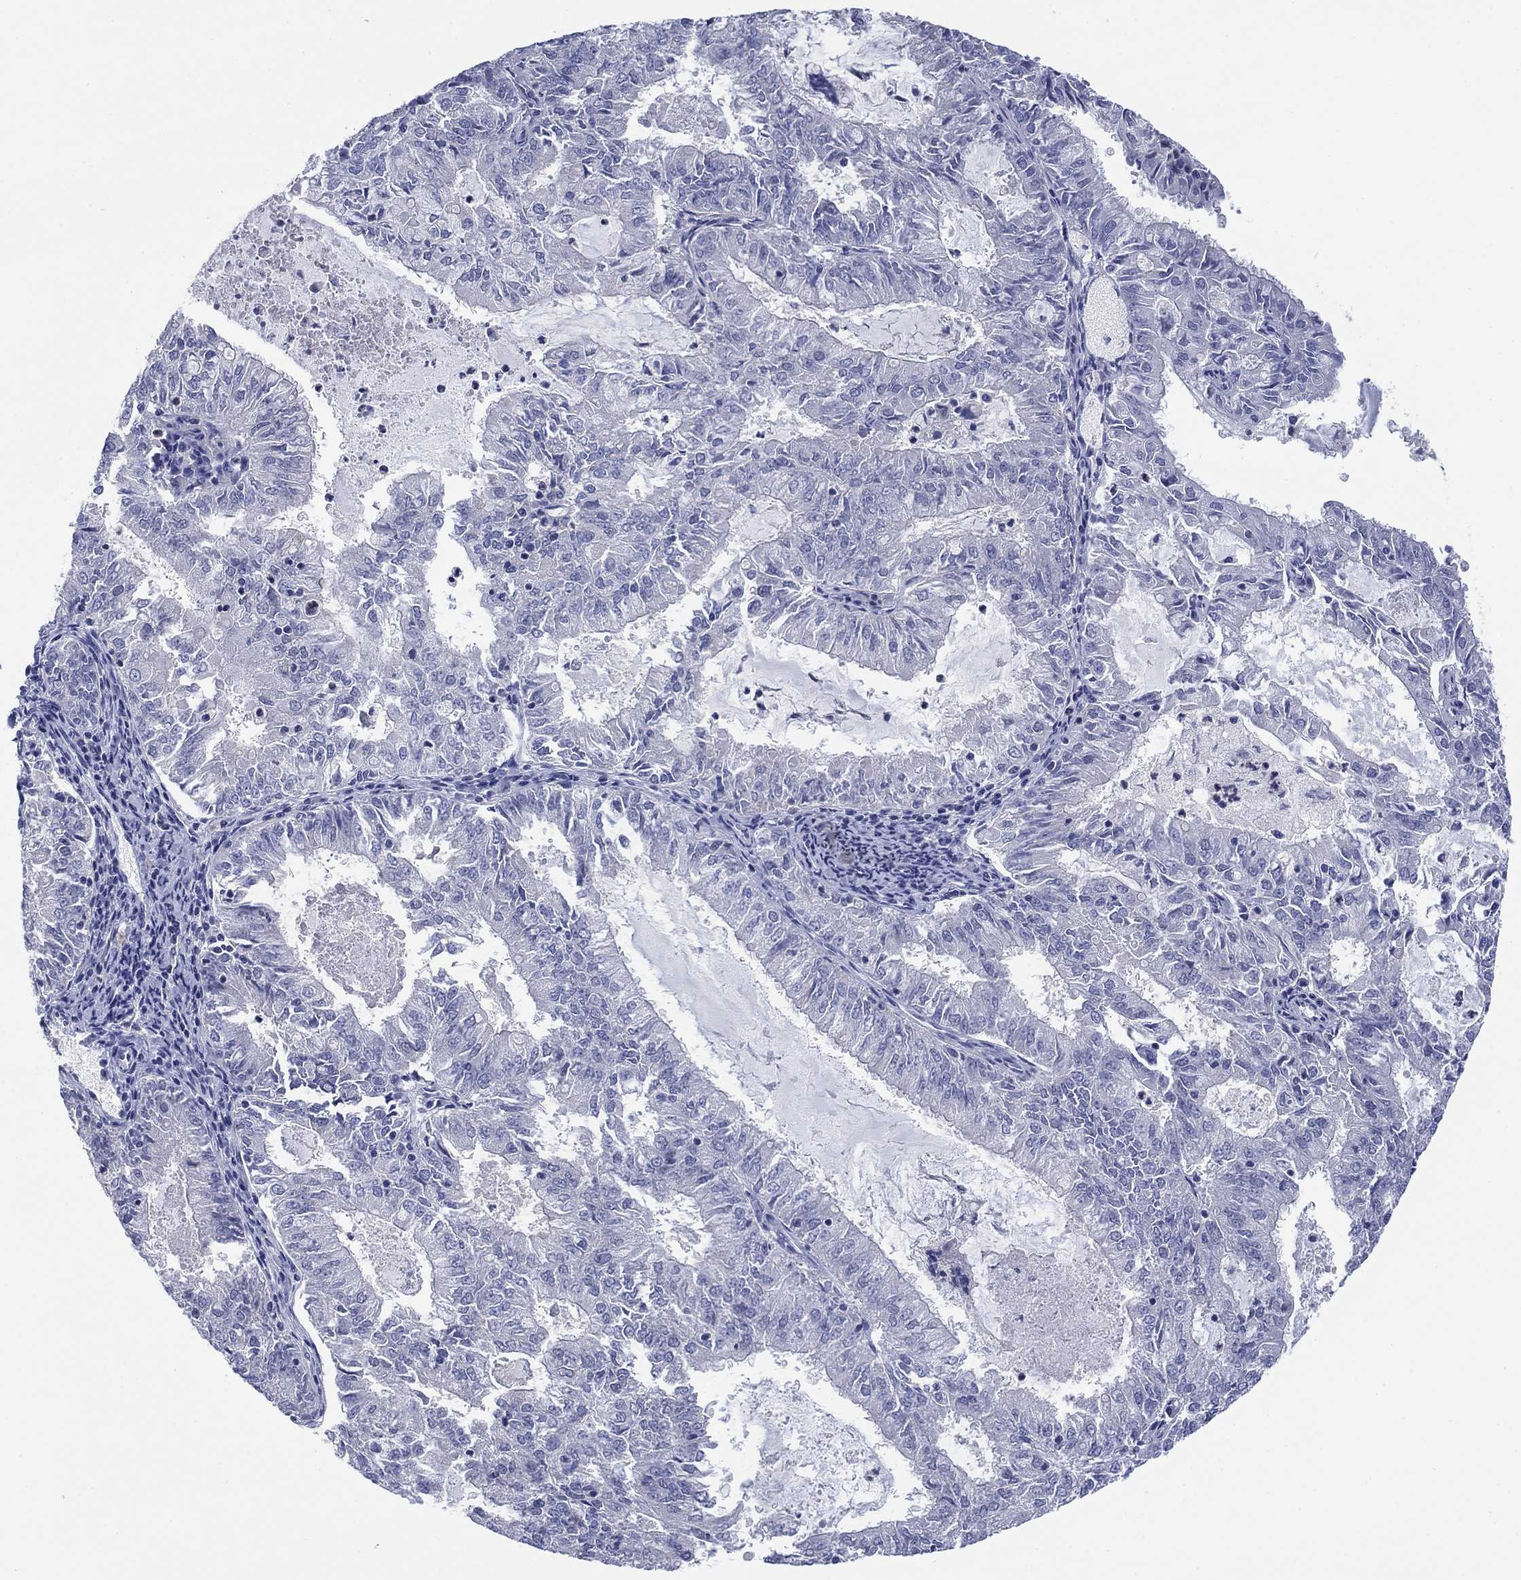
{"staining": {"intensity": "negative", "quantity": "none", "location": "none"}, "tissue": "endometrial cancer", "cell_type": "Tumor cells", "image_type": "cancer", "snomed": [{"axis": "morphology", "description": "Adenocarcinoma, NOS"}, {"axis": "topography", "description": "Endometrium"}], "caption": "Tumor cells show no significant staining in endometrial cancer.", "gene": "FER1L6", "patient": {"sex": "female", "age": 57}}